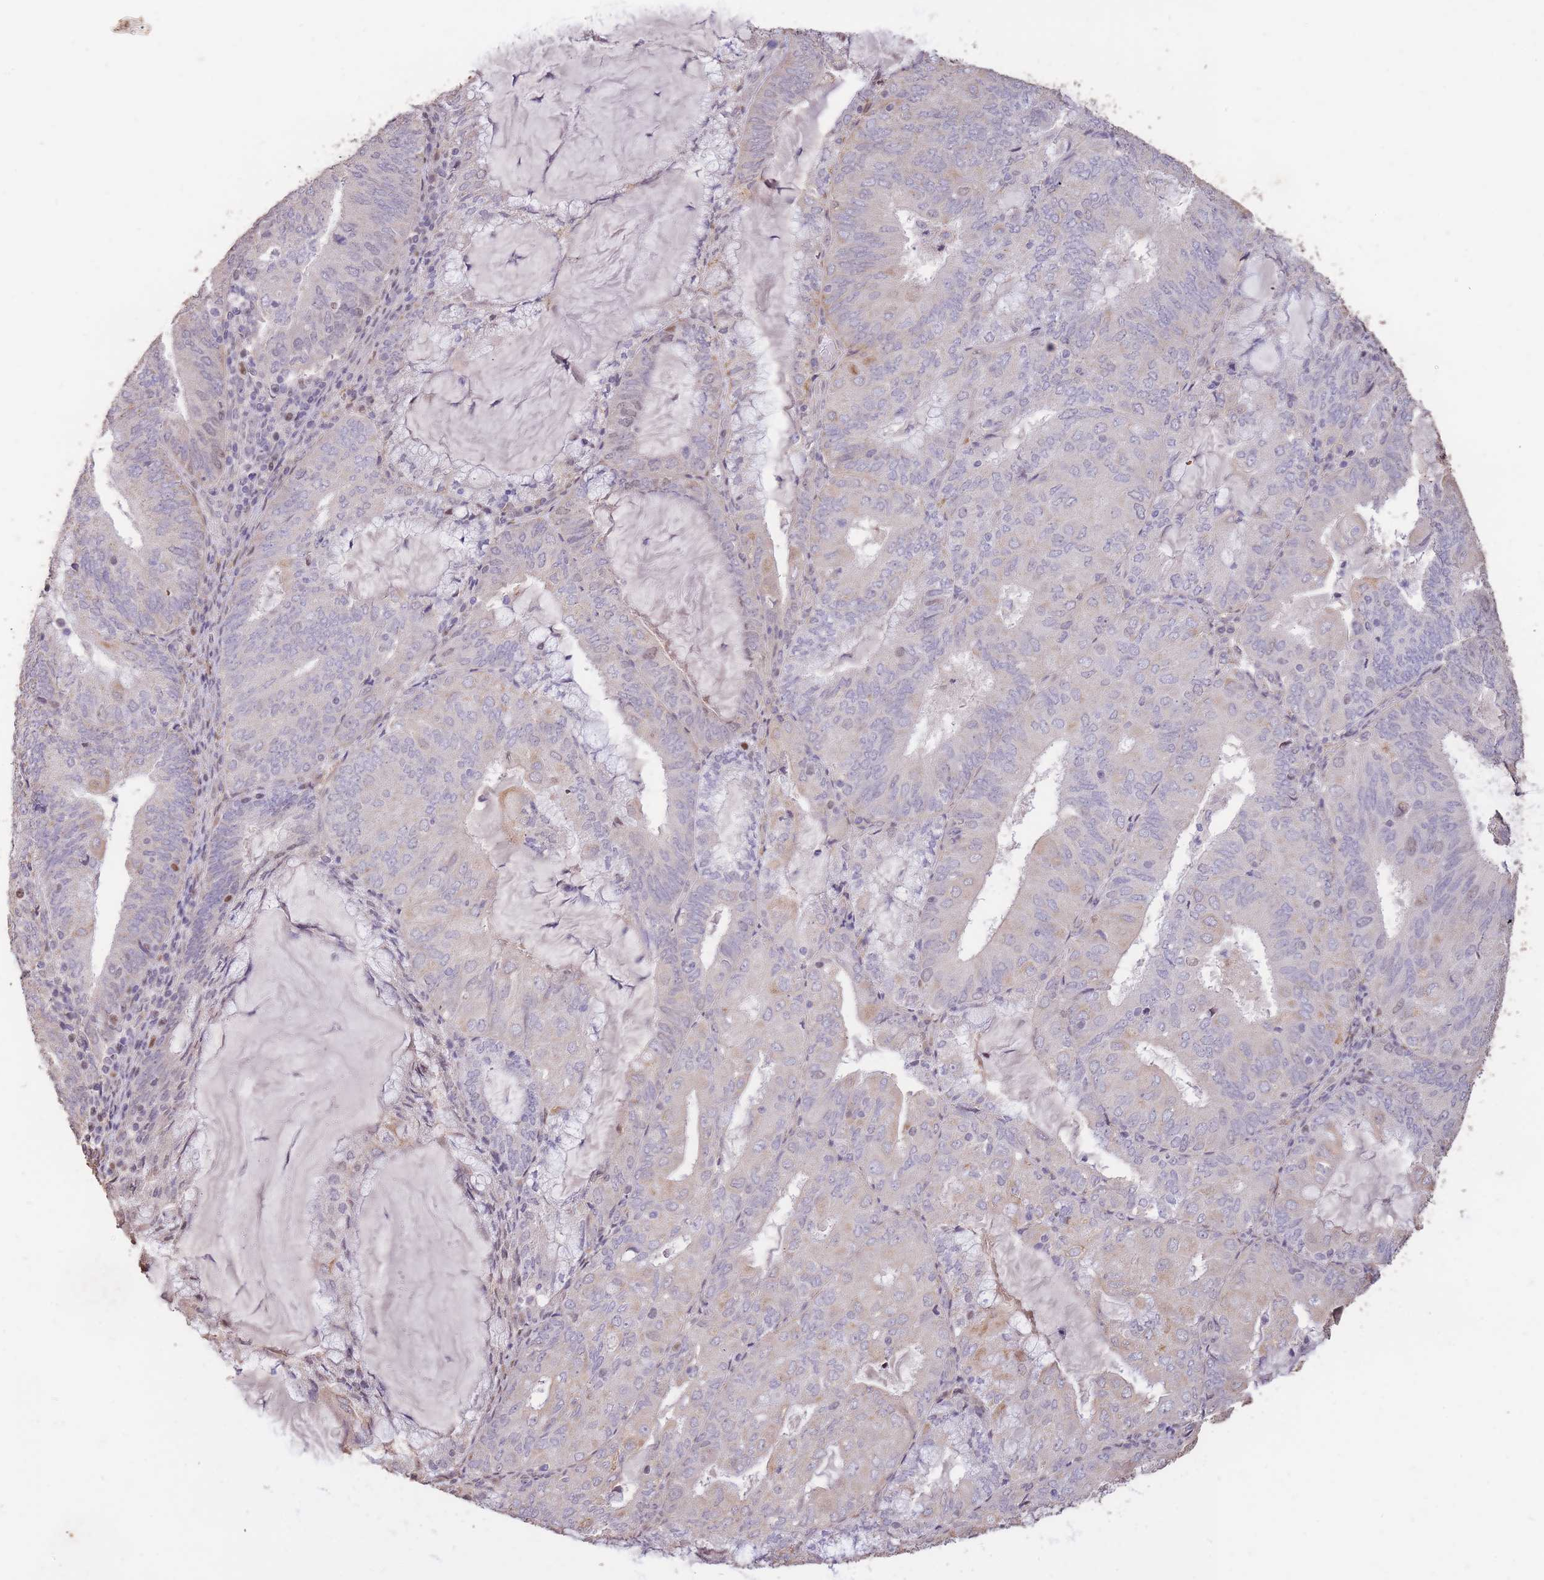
{"staining": {"intensity": "negative", "quantity": "none", "location": "none"}, "tissue": "endometrial cancer", "cell_type": "Tumor cells", "image_type": "cancer", "snomed": [{"axis": "morphology", "description": "Adenocarcinoma, NOS"}, {"axis": "topography", "description": "Endometrium"}], "caption": "Endometrial cancer (adenocarcinoma) was stained to show a protein in brown. There is no significant staining in tumor cells.", "gene": "RGS14", "patient": {"sex": "female", "age": 81}}